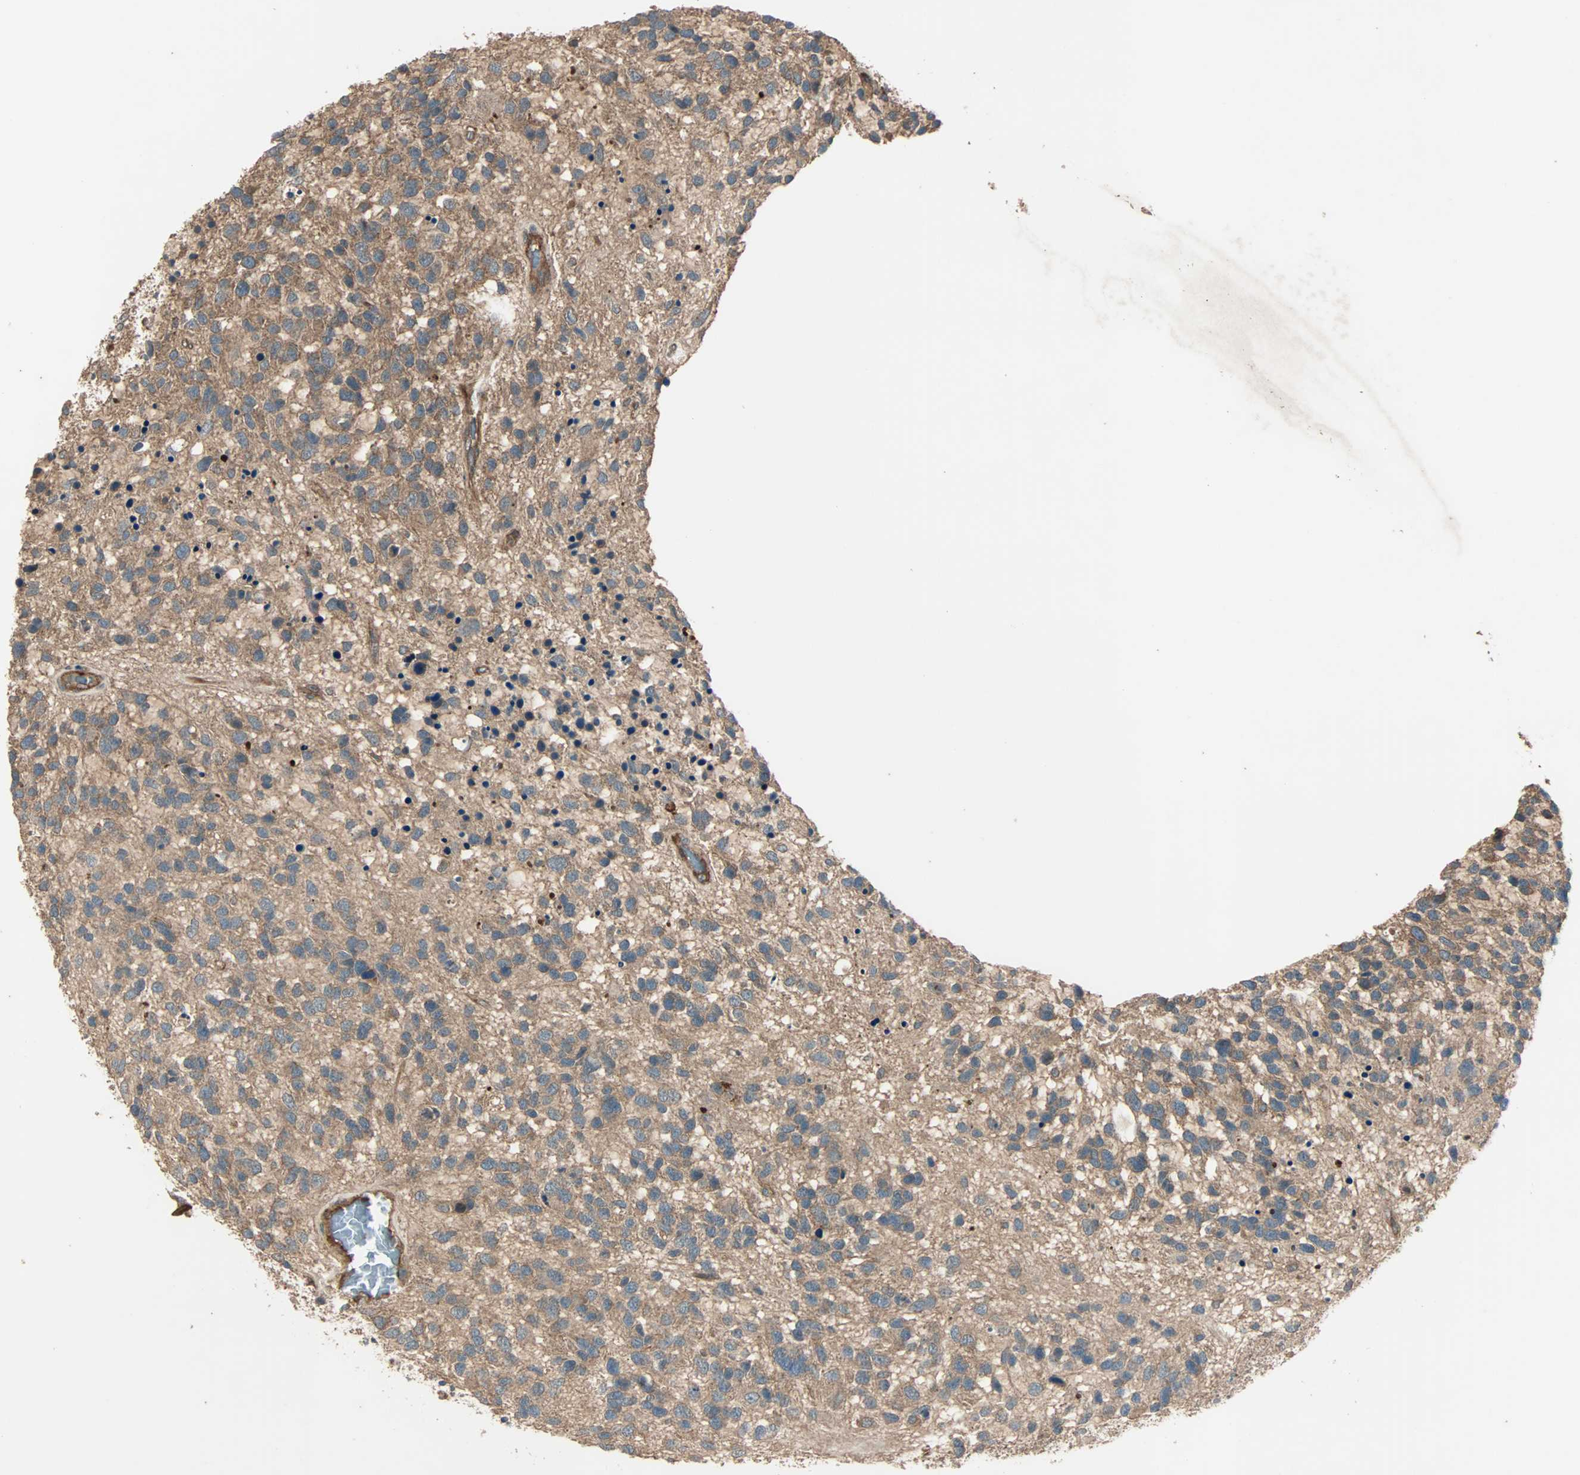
{"staining": {"intensity": "moderate", "quantity": ">75%", "location": "cytoplasmic/membranous"}, "tissue": "glioma", "cell_type": "Tumor cells", "image_type": "cancer", "snomed": [{"axis": "morphology", "description": "Glioma, malignant, High grade"}, {"axis": "topography", "description": "Brain"}], "caption": "There is medium levels of moderate cytoplasmic/membranous positivity in tumor cells of glioma, as demonstrated by immunohistochemical staining (brown color).", "gene": "GCK", "patient": {"sex": "female", "age": 58}}